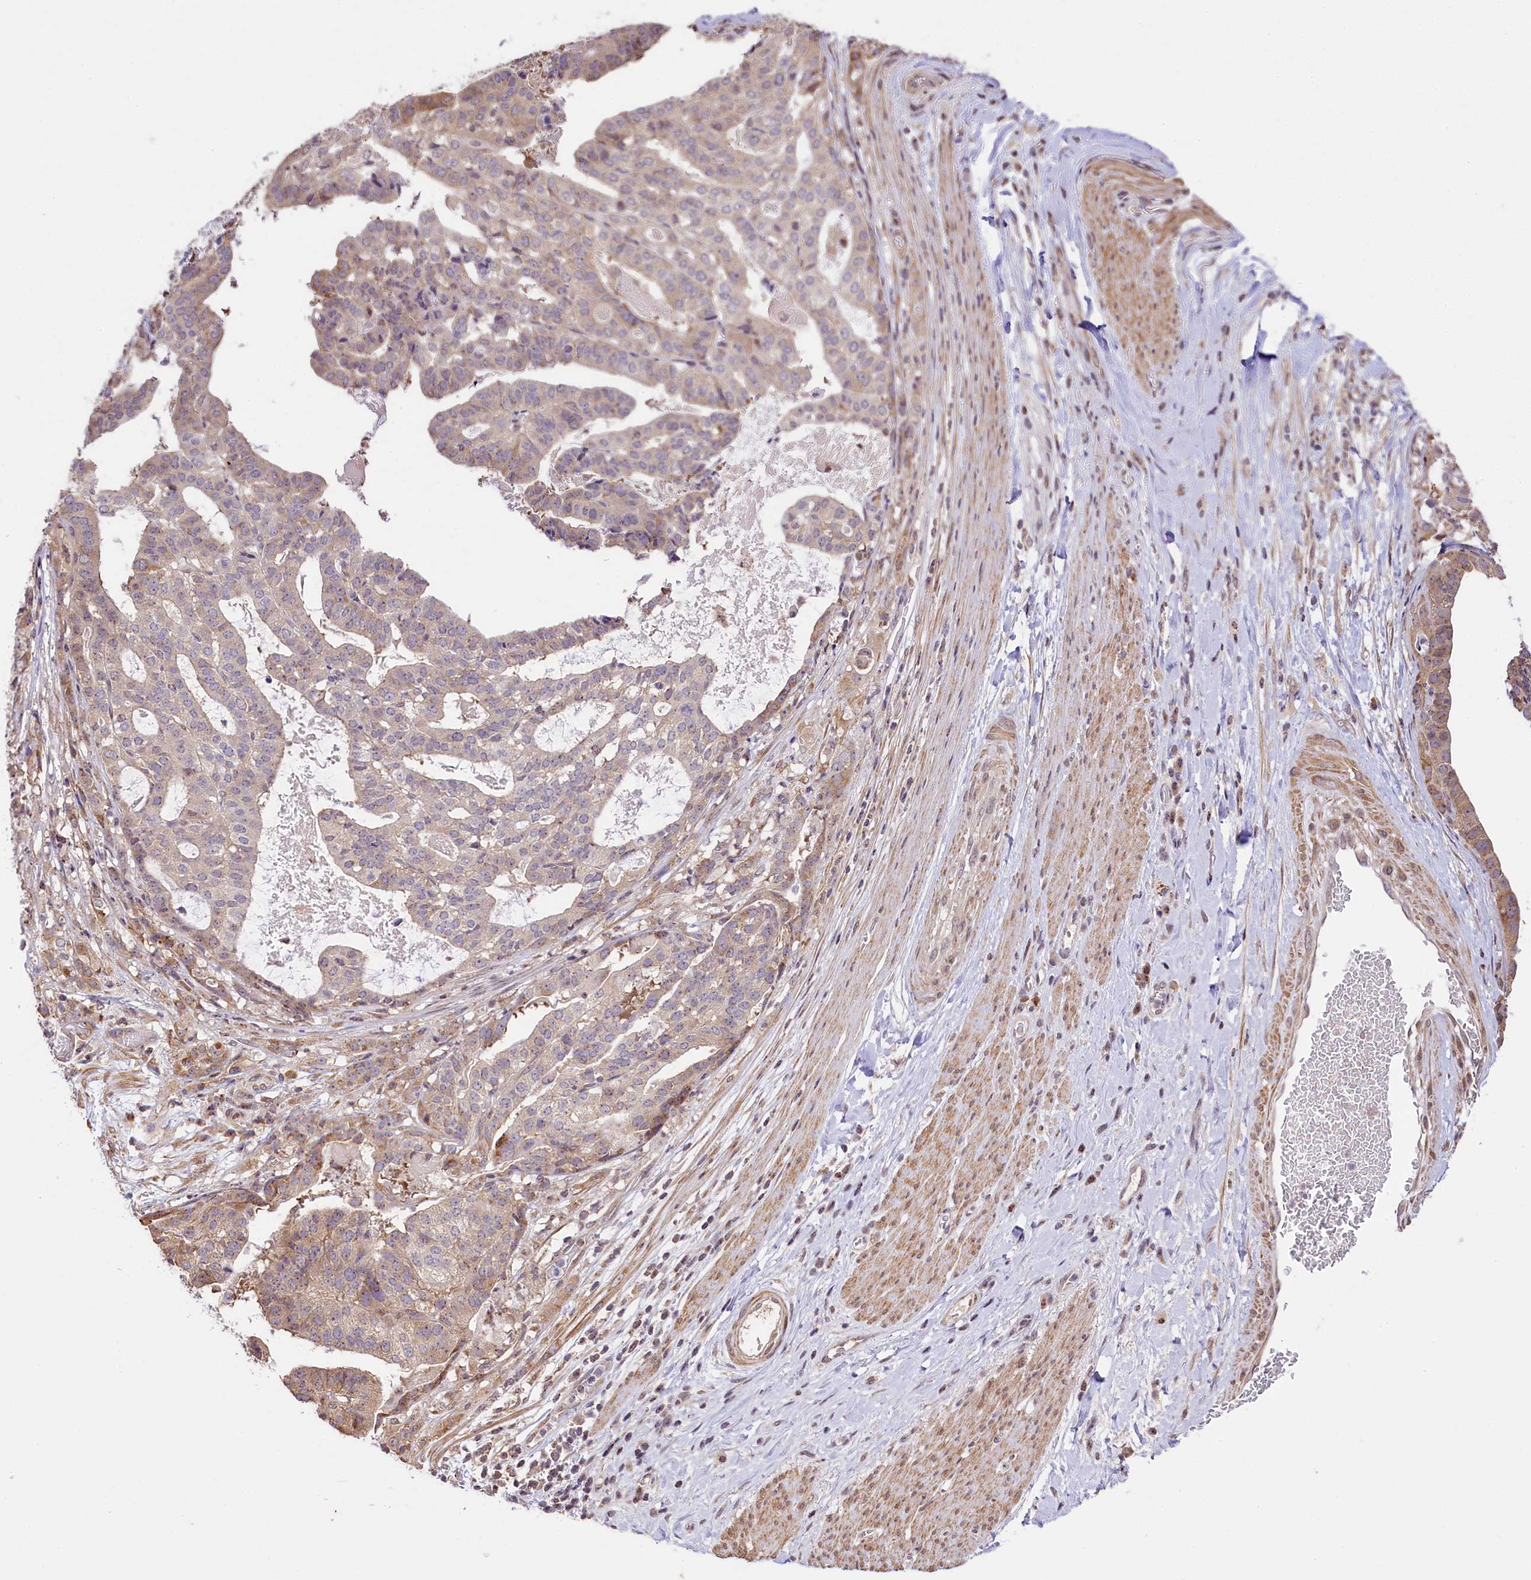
{"staining": {"intensity": "weak", "quantity": "25%-75%", "location": "cytoplasmic/membranous"}, "tissue": "stomach cancer", "cell_type": "Tumor cells", "image_type": "cancer", "snomed": [{"axis": "morphology", "description": "Adenocarcinoma, NOS"}, {"axis": "topography", "description": "Stomach"}], "caption": "Protein analysis of stomach cancer (adenocarcinoma) tissue demonstrates weak cytoplasmic/membranous positivity in about 25%-75% of tumor cells.", "gene": "RBBP8", "patient": {"sex": "male", "age": 48}}